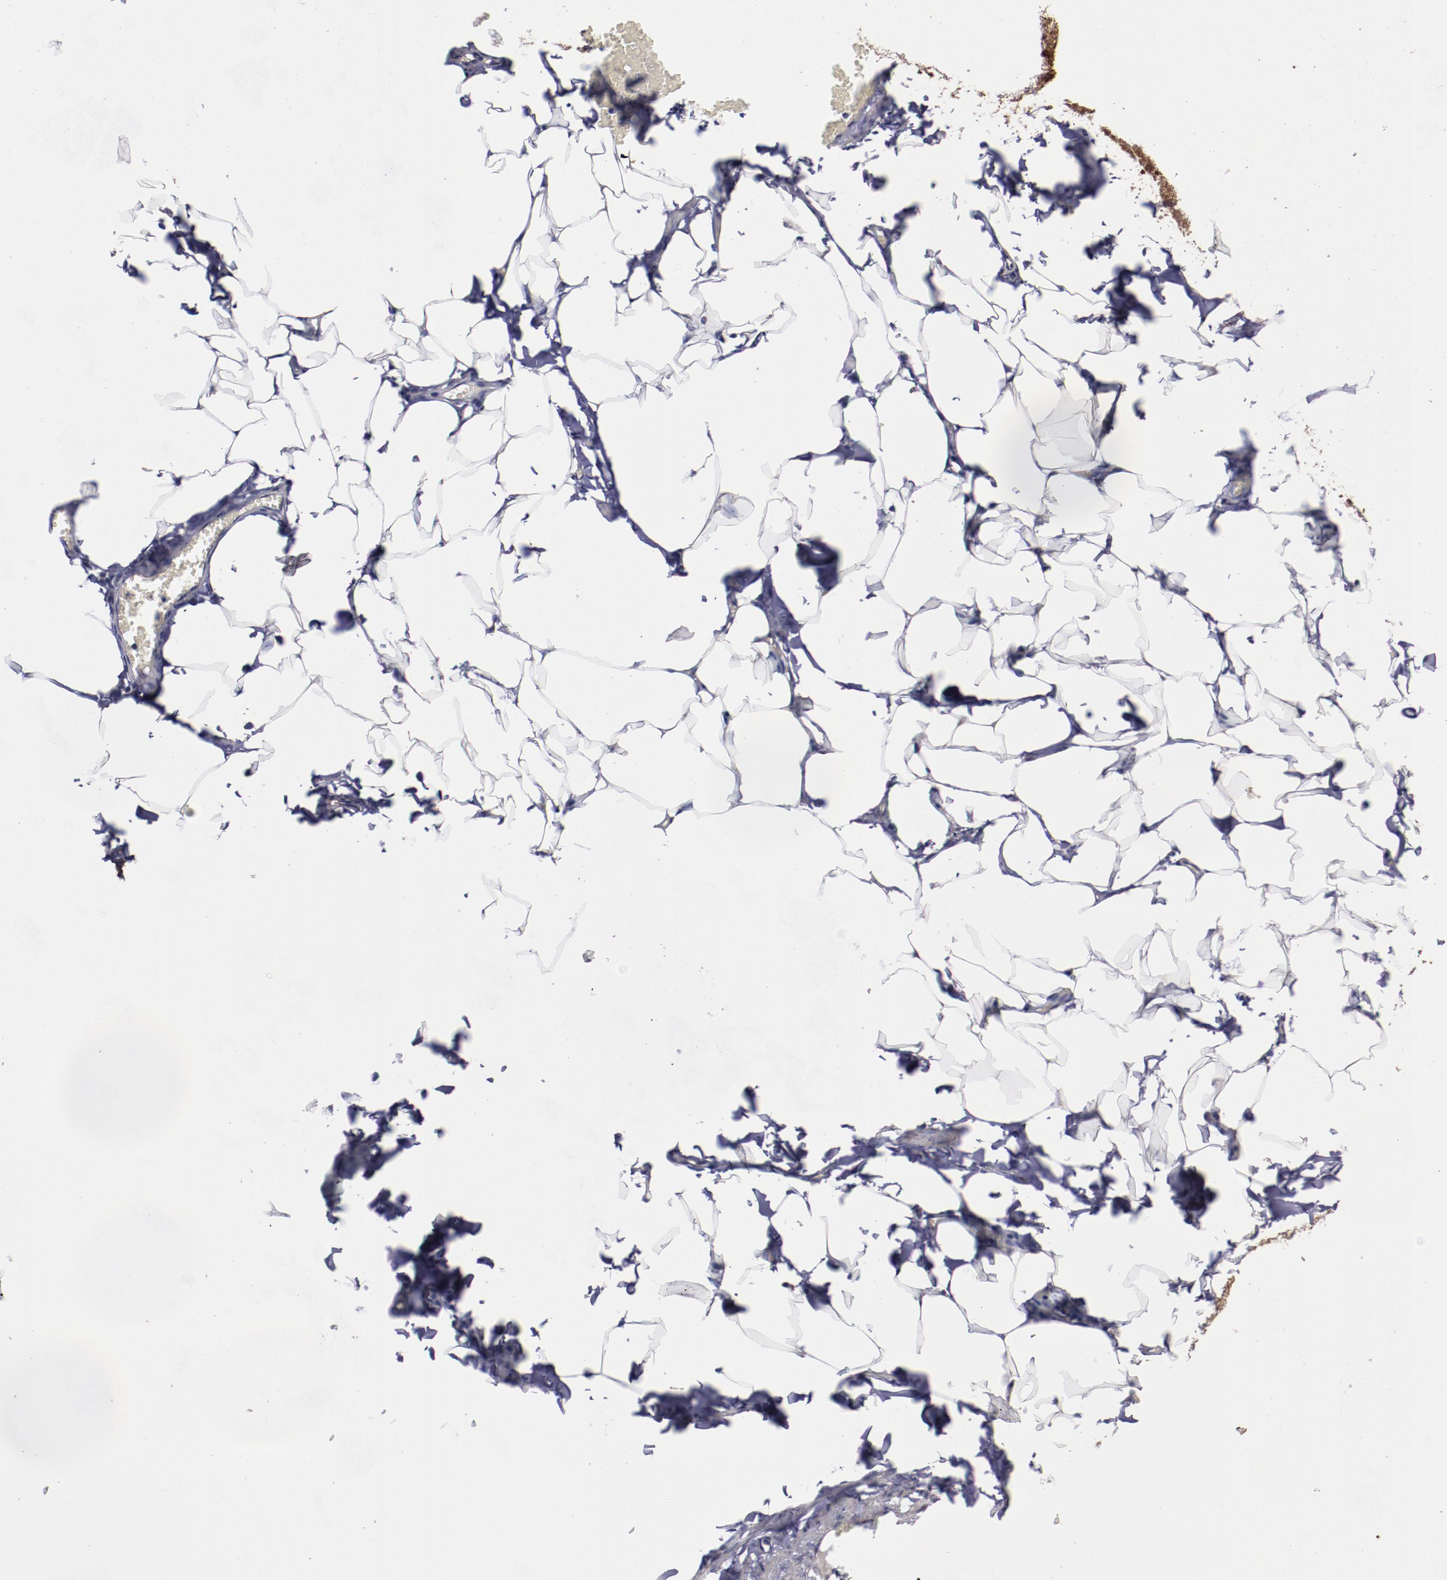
{"staining": {"intensity": "moderate", "quantity": "25%-75%", "location": "cytoplasmic/membranous,nuclear"}, "tissue": "adipose tissue", "cell_type": "Adipocytes", "image_type": "normal", "snomed": [{"axis": "morphology", "description": "Normal tissue, NOS"}, {"axis": "topography", "description": "Vascular tissue"}], "caption": "Protein expression analysis of benign human adipose tissue reveals moderate cytoplasmic/membranous,nuclear expression in approximately 25%-75% of adipocytes.", "gene": "EIF4ENIF1", "patient": {"sex": "male", "age": 41}}